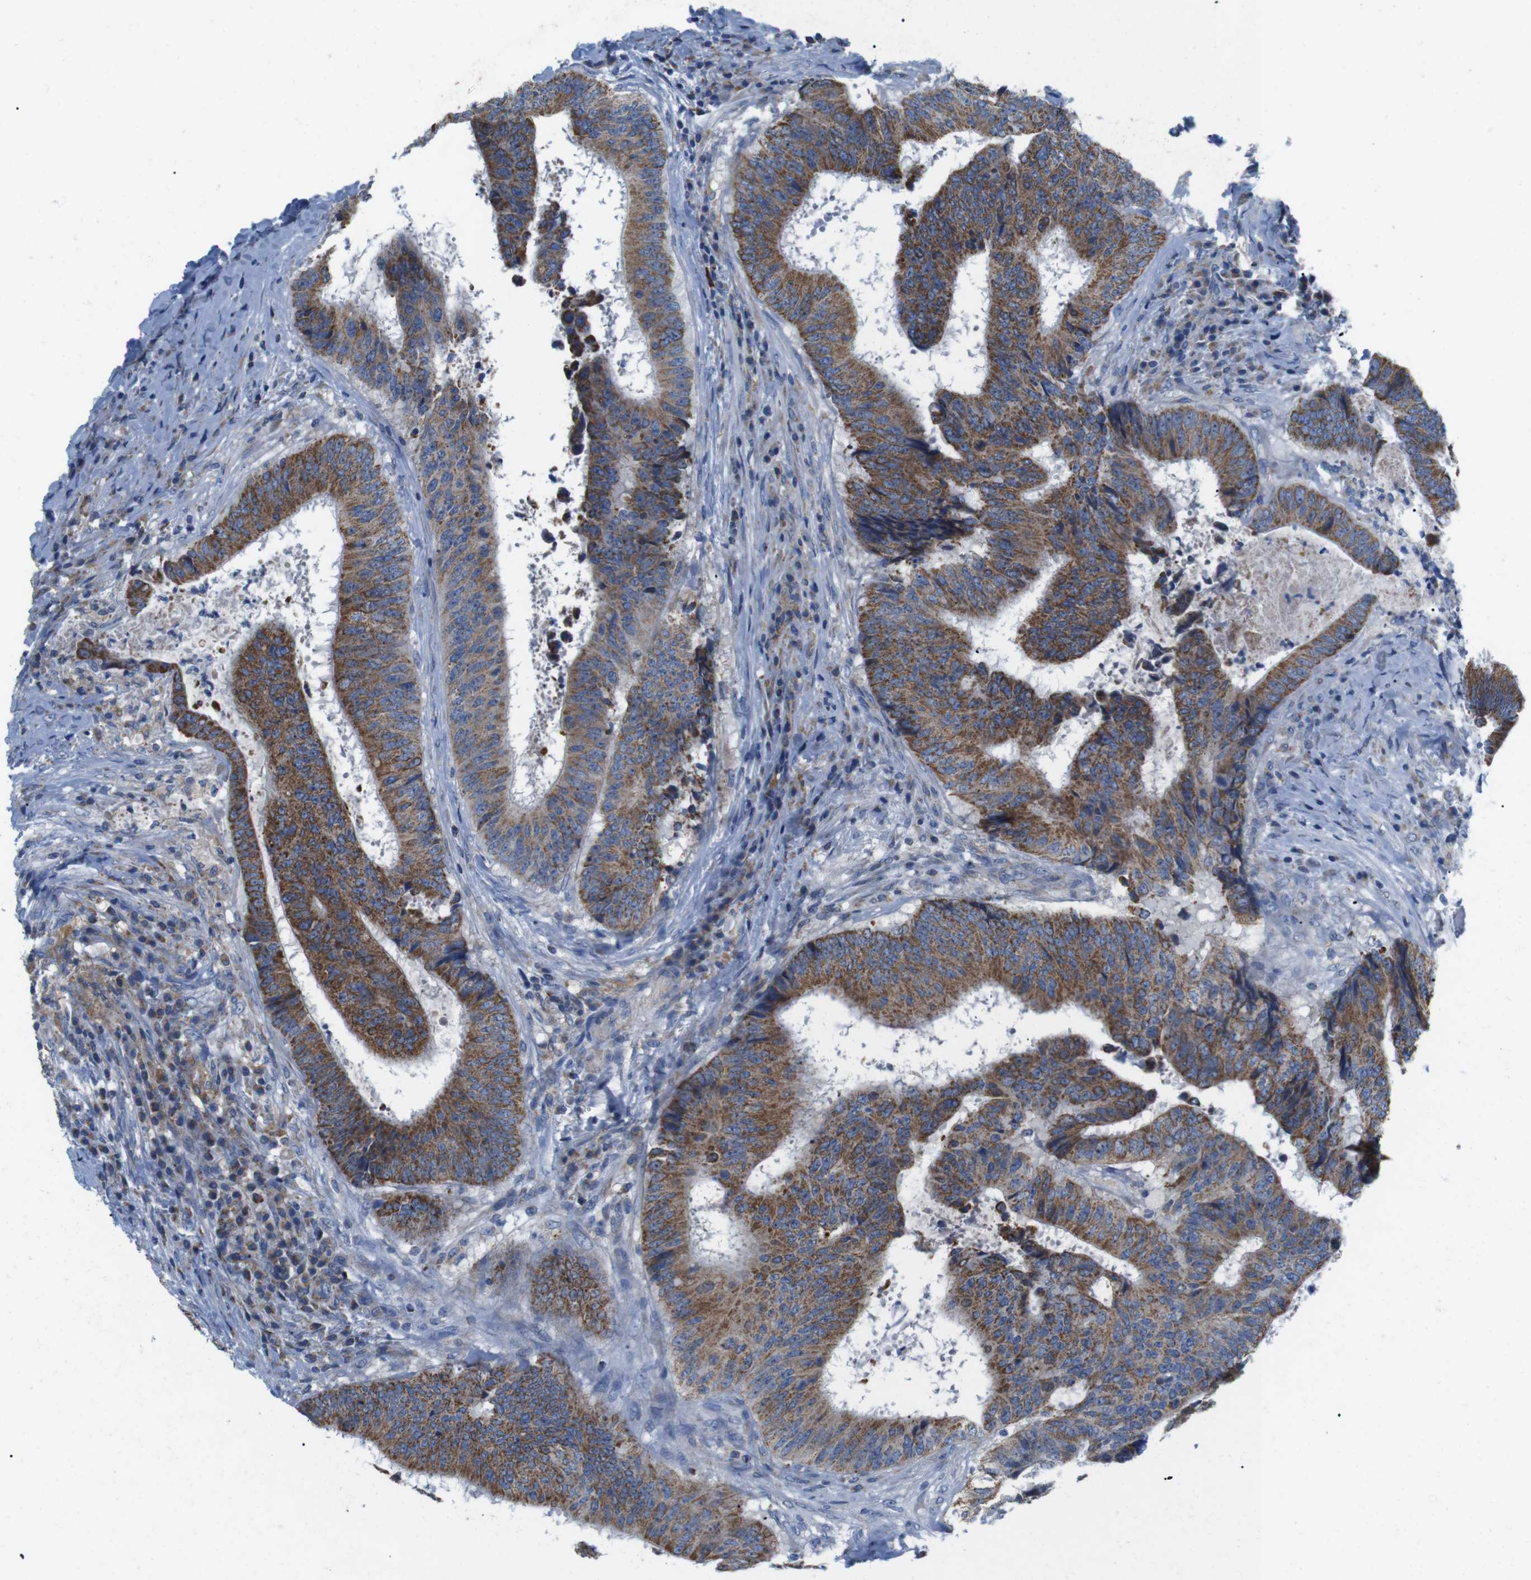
{"staining": {"intensity": "moderate", "quantity": ">75%", "location": "cytoplasmic/membranous"}, "tissue": "colorectal cancer", "cell_type": "Tumor cells", "image_type": "cancer", "snomed": [{"axis": "morphology", "description": "Adenocarcinoma, NOS"}, {"axis": "topography", "description": "Rectum"}], "caption": "A histopathology image of colorectal cancer (adenocarcinoma) stained for a protein reveals moderate cytoplasmic/membranous brown staining in tumor cells. Using DAB (brown) and hematoxylin (blue) stains, captured at high magnification using brightfield microscopy.", "gene": "F2RL1", "patient": {"sex": "male", "age": 72}}